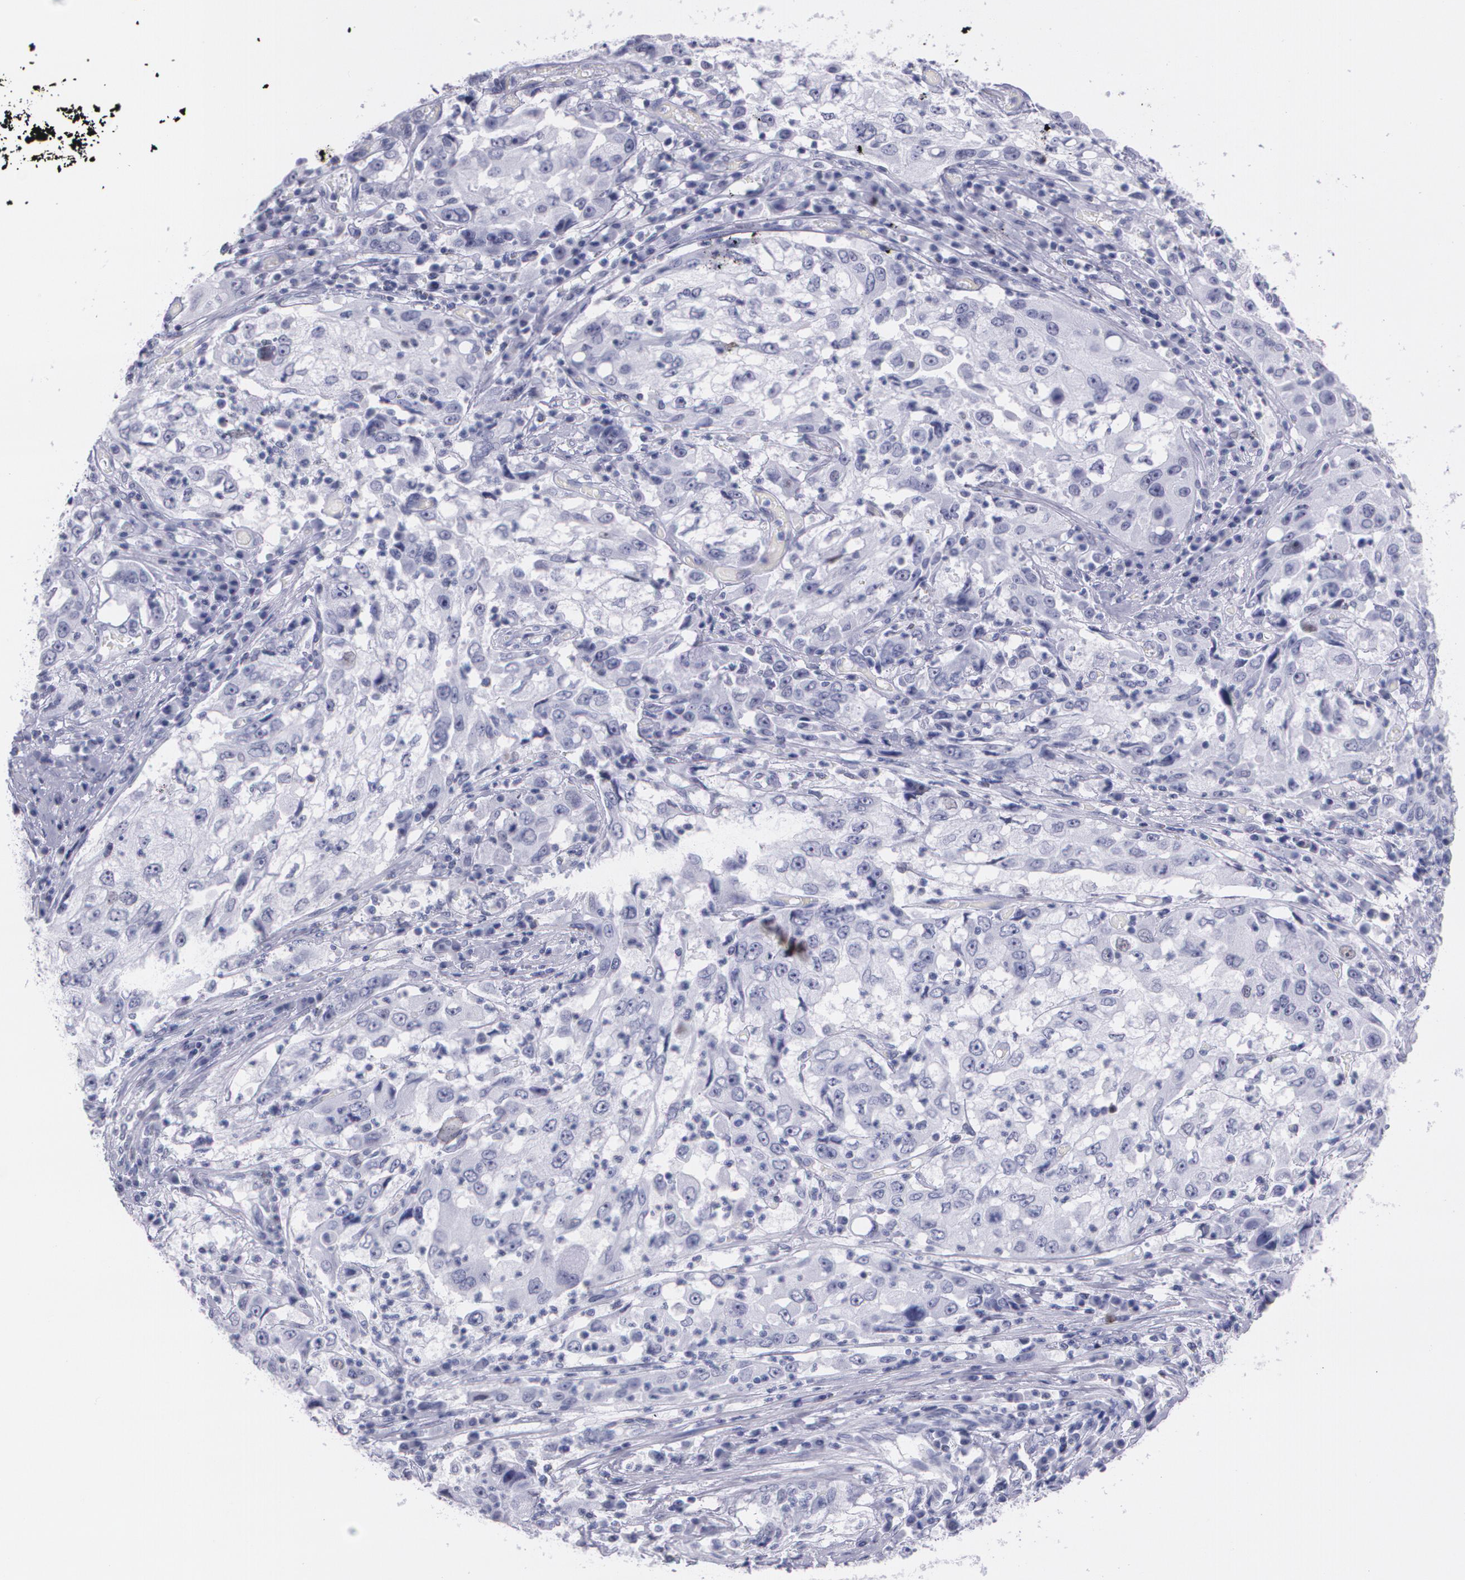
{"staining": {"intensity": "negative", "quantity": "none", "location": "none"}, "tissue": "cervical cancer", "cell_type": "Tumor cells", "image_type": "cancer", "snomed": [{"axis": "morphology", "description": "Squamous cell carcinoma, NOS"}, {"axis": "topography", "description": "Cervix"}], "caption": "The immunohistochemistry (IHC) micrograph has no significant expression in tumor cells of cervical cancer tissue. Nuclei are stained in blue.", "gene": "TP53", "patient": {"sex": "female", "age": 36}}